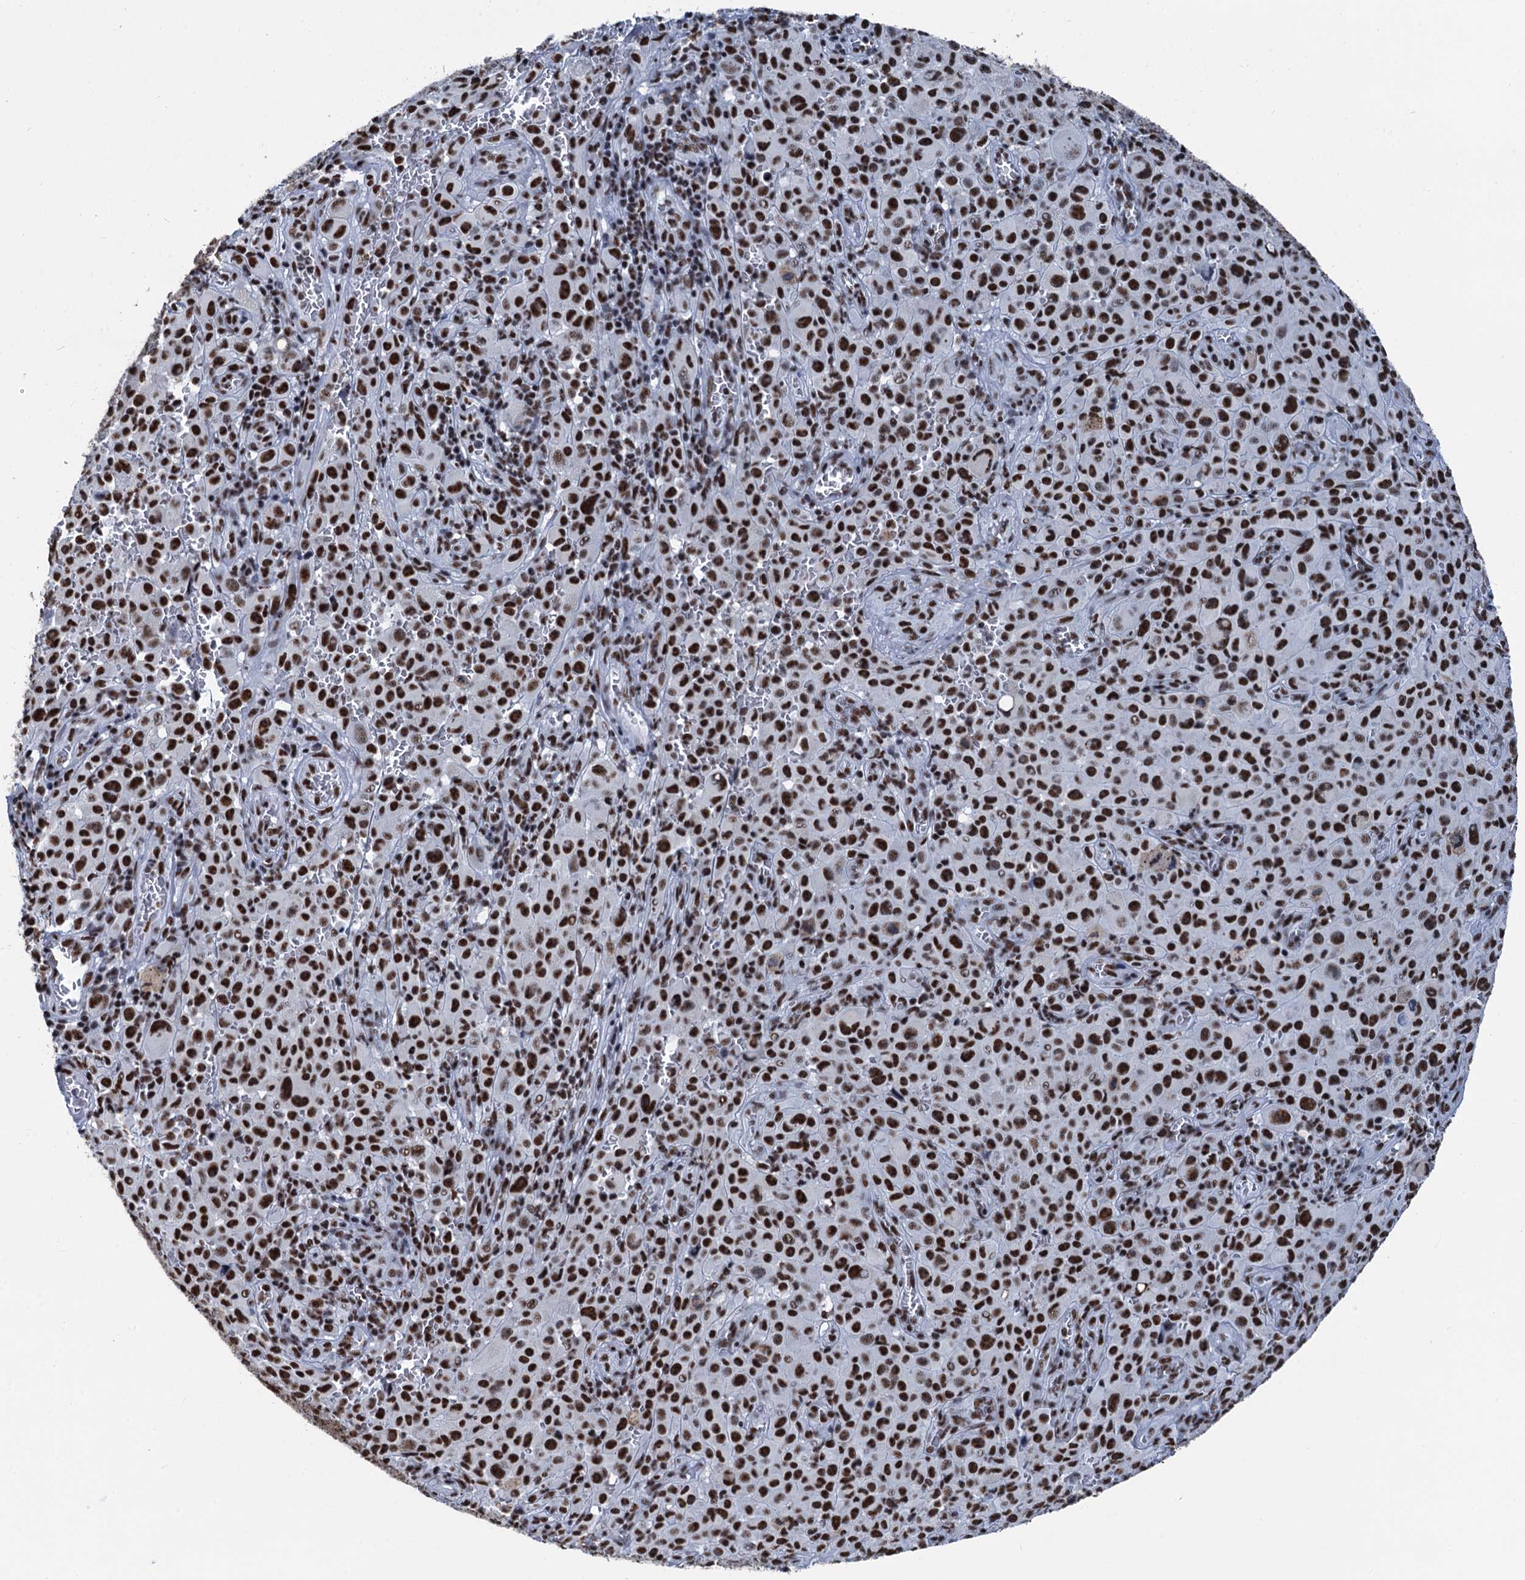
{"staining": {"intensity": "strong", "quantity": ">75%", "location": "nuclear"}, "tissue": "melanoma", "cell_type": "Tumor cells", "image_type": "cancer", "snomed": [{"axis": "morphology", "description": "Malignant melanoma, NOS"}, {"axis": "topography", "description": "Skin"}], "caption": "A micrograph of melanoma stained for a protein demonstrates strong nuclear brown staining in tumor cells.", "gene": "DDX23", "patient": {"sex": "female", "age": 82}}